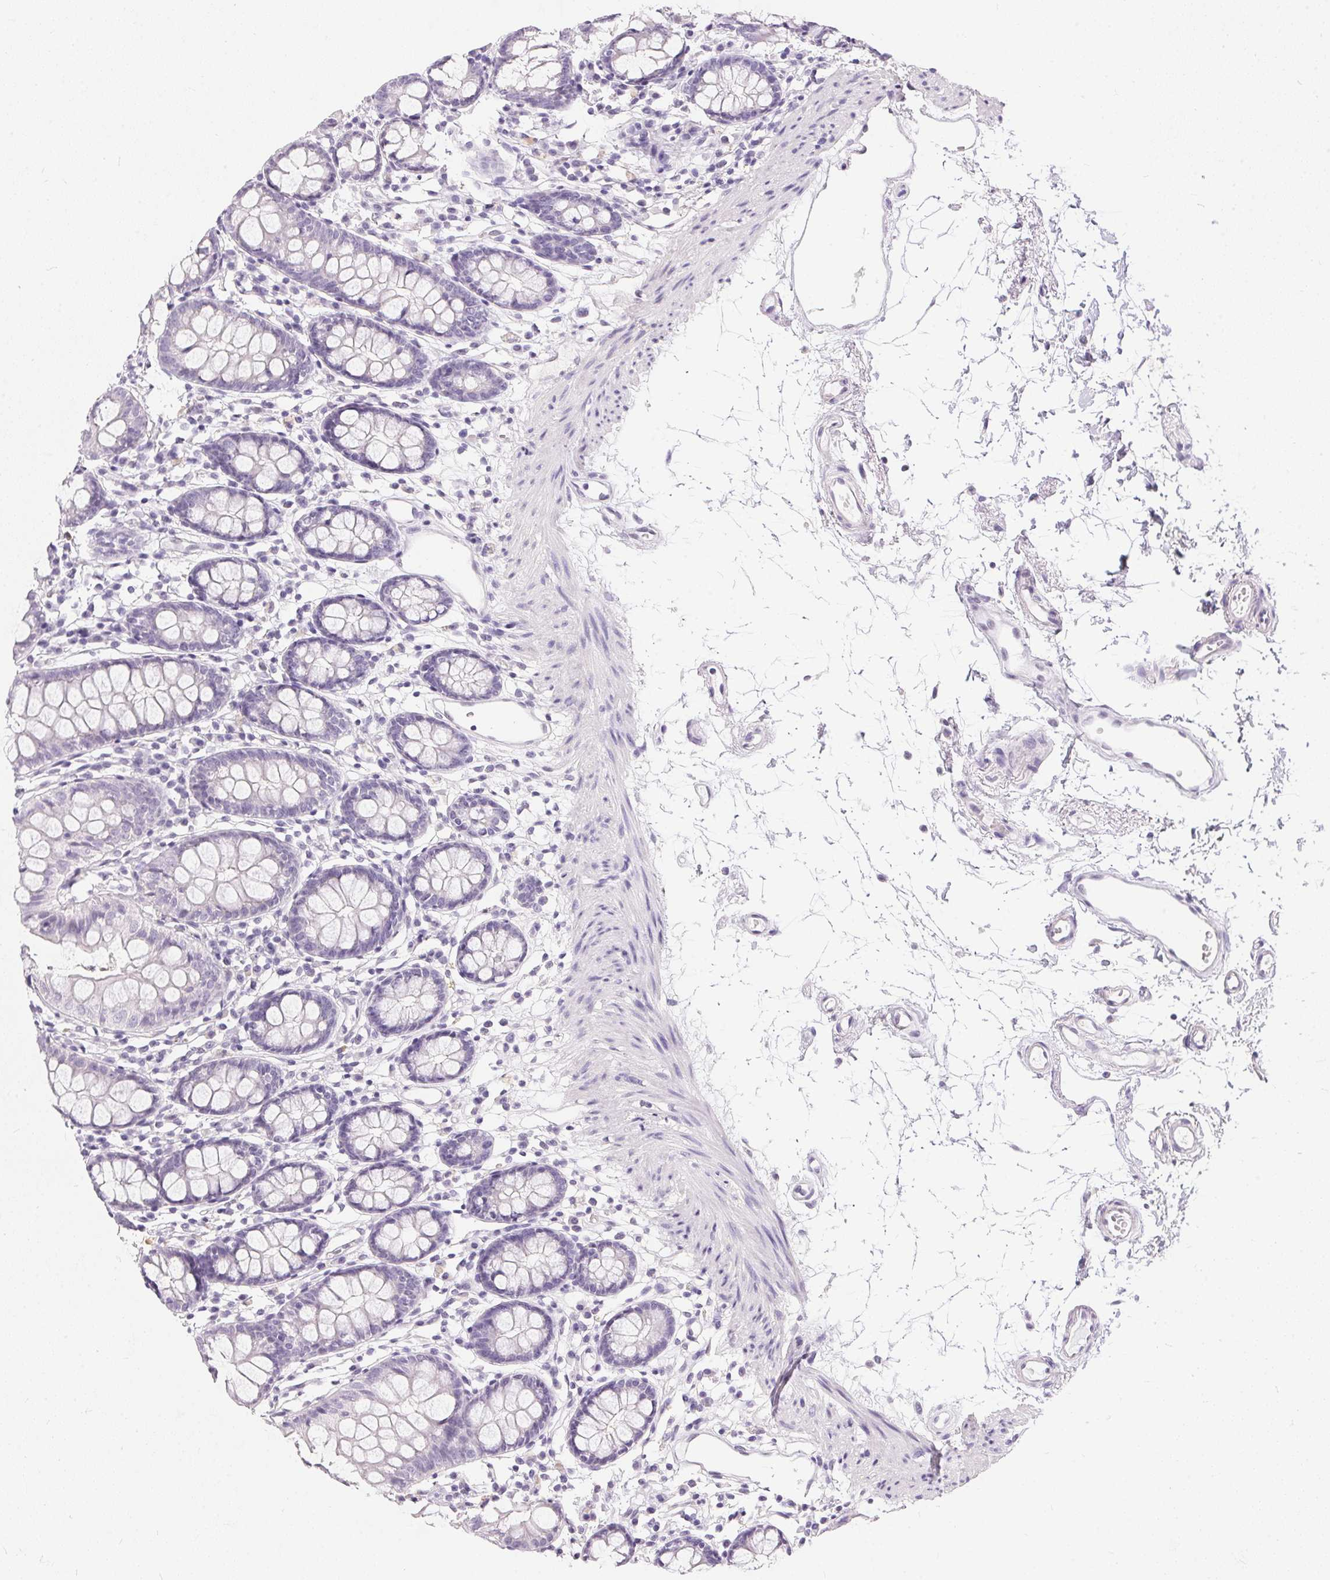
{"staining": {"intensity": "negative", "quantity": "none", "location": "none"}, "tissue": "colon", "cell_type": "Endothelial cells", "image_type": "normal", "snomed": [{"axis": "morphology", "description": "Normal tissue, NOS"}, {"axis": "topography", "description": "Colon"}], "caption": "This is an immunohistochemistry (IHC) histopathology image of benign human colon. There is no positivity in endothelial cells.", "gene": "GBP6", "patient": {"sex": "female", "age": 84}}